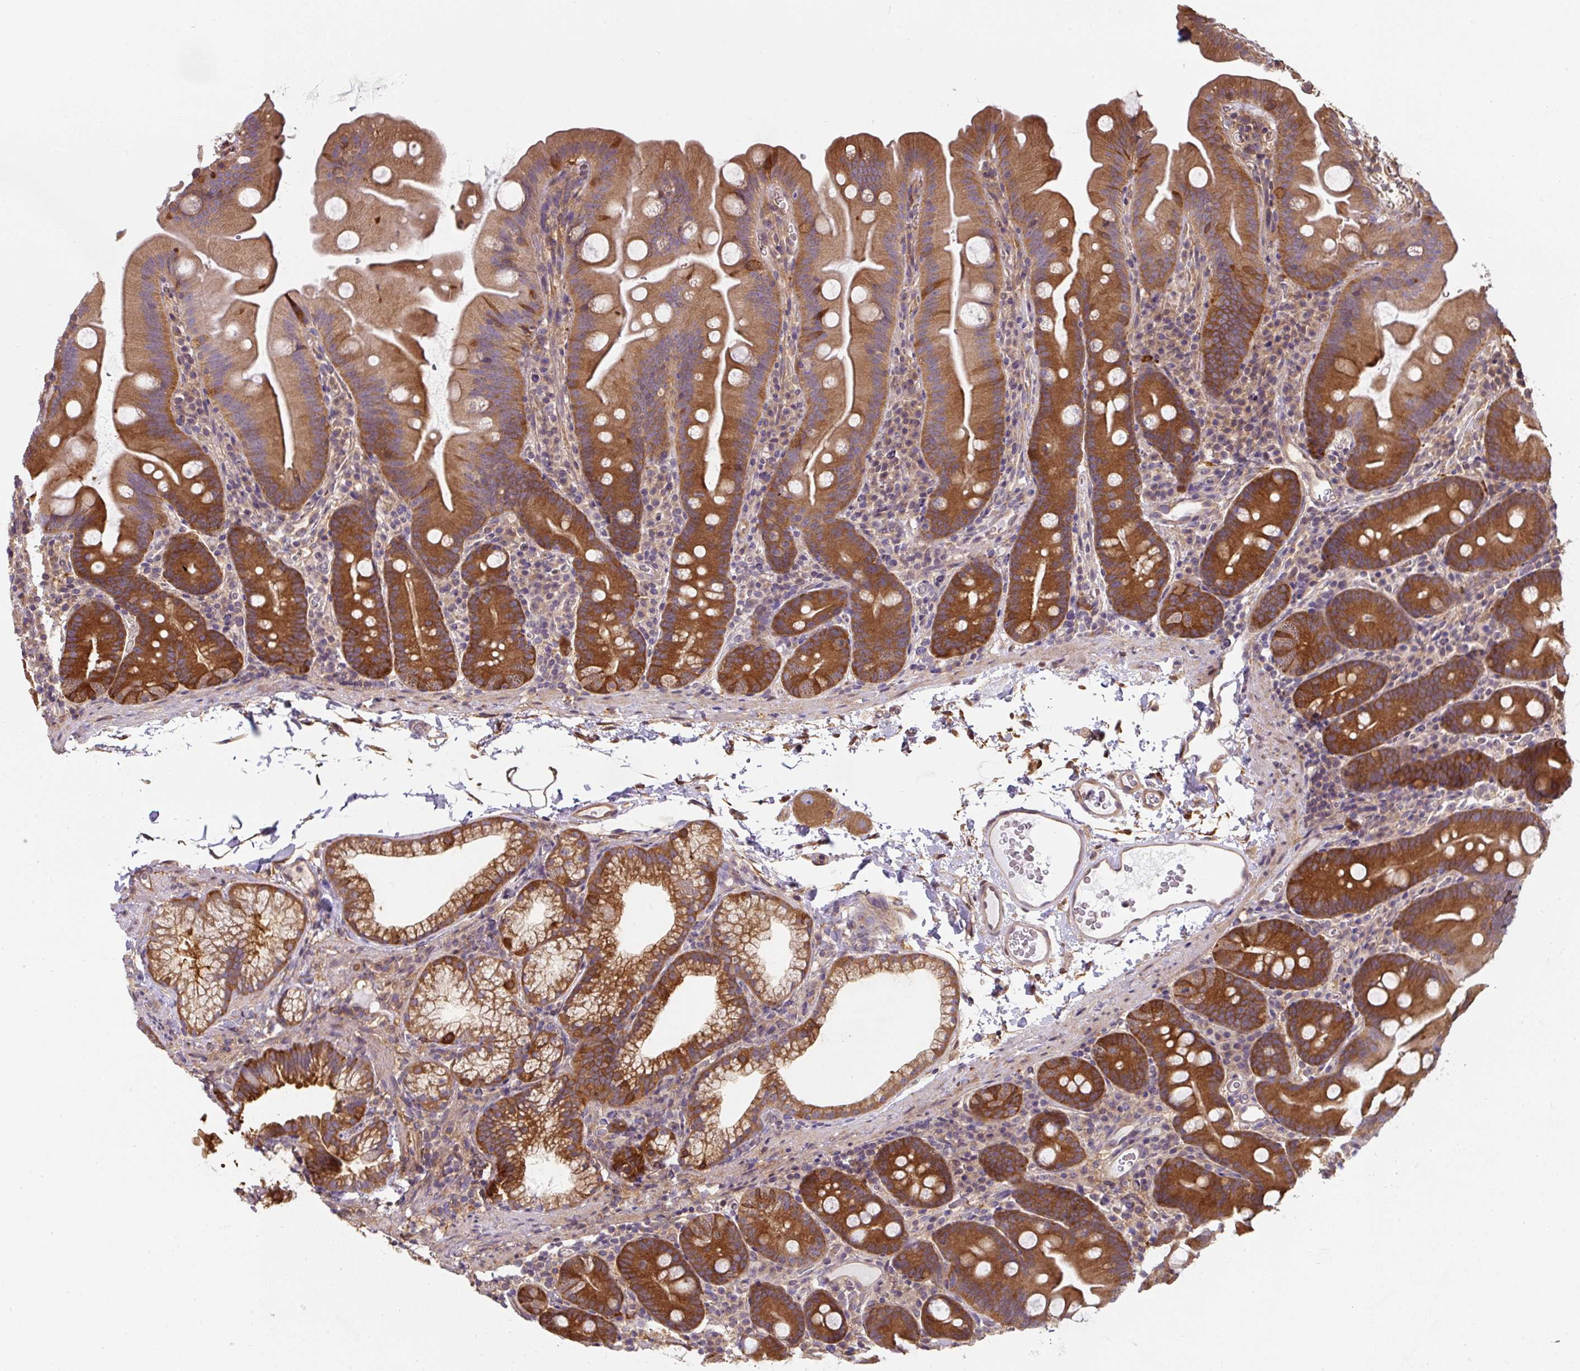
{"staining": {"intensity": "moderate", "quantity": ">75%", "location": "cytoplasmic/membranous"}, "tissue": "small intestine", "cell_type": "Glandular cells", "image_type": "normal", "snomed": [{"axis": "morphology", "description": "Normal tissue, NOS"}, {"axis": "topography", "description": "Small intestine"}], "caption": "Moderate cytoplasmic/membranous protein expression is identified in approximately >75% of glandular cells in small intestine.", "gene": "ST13", "patient": {"sex": "female", "age": 68}}